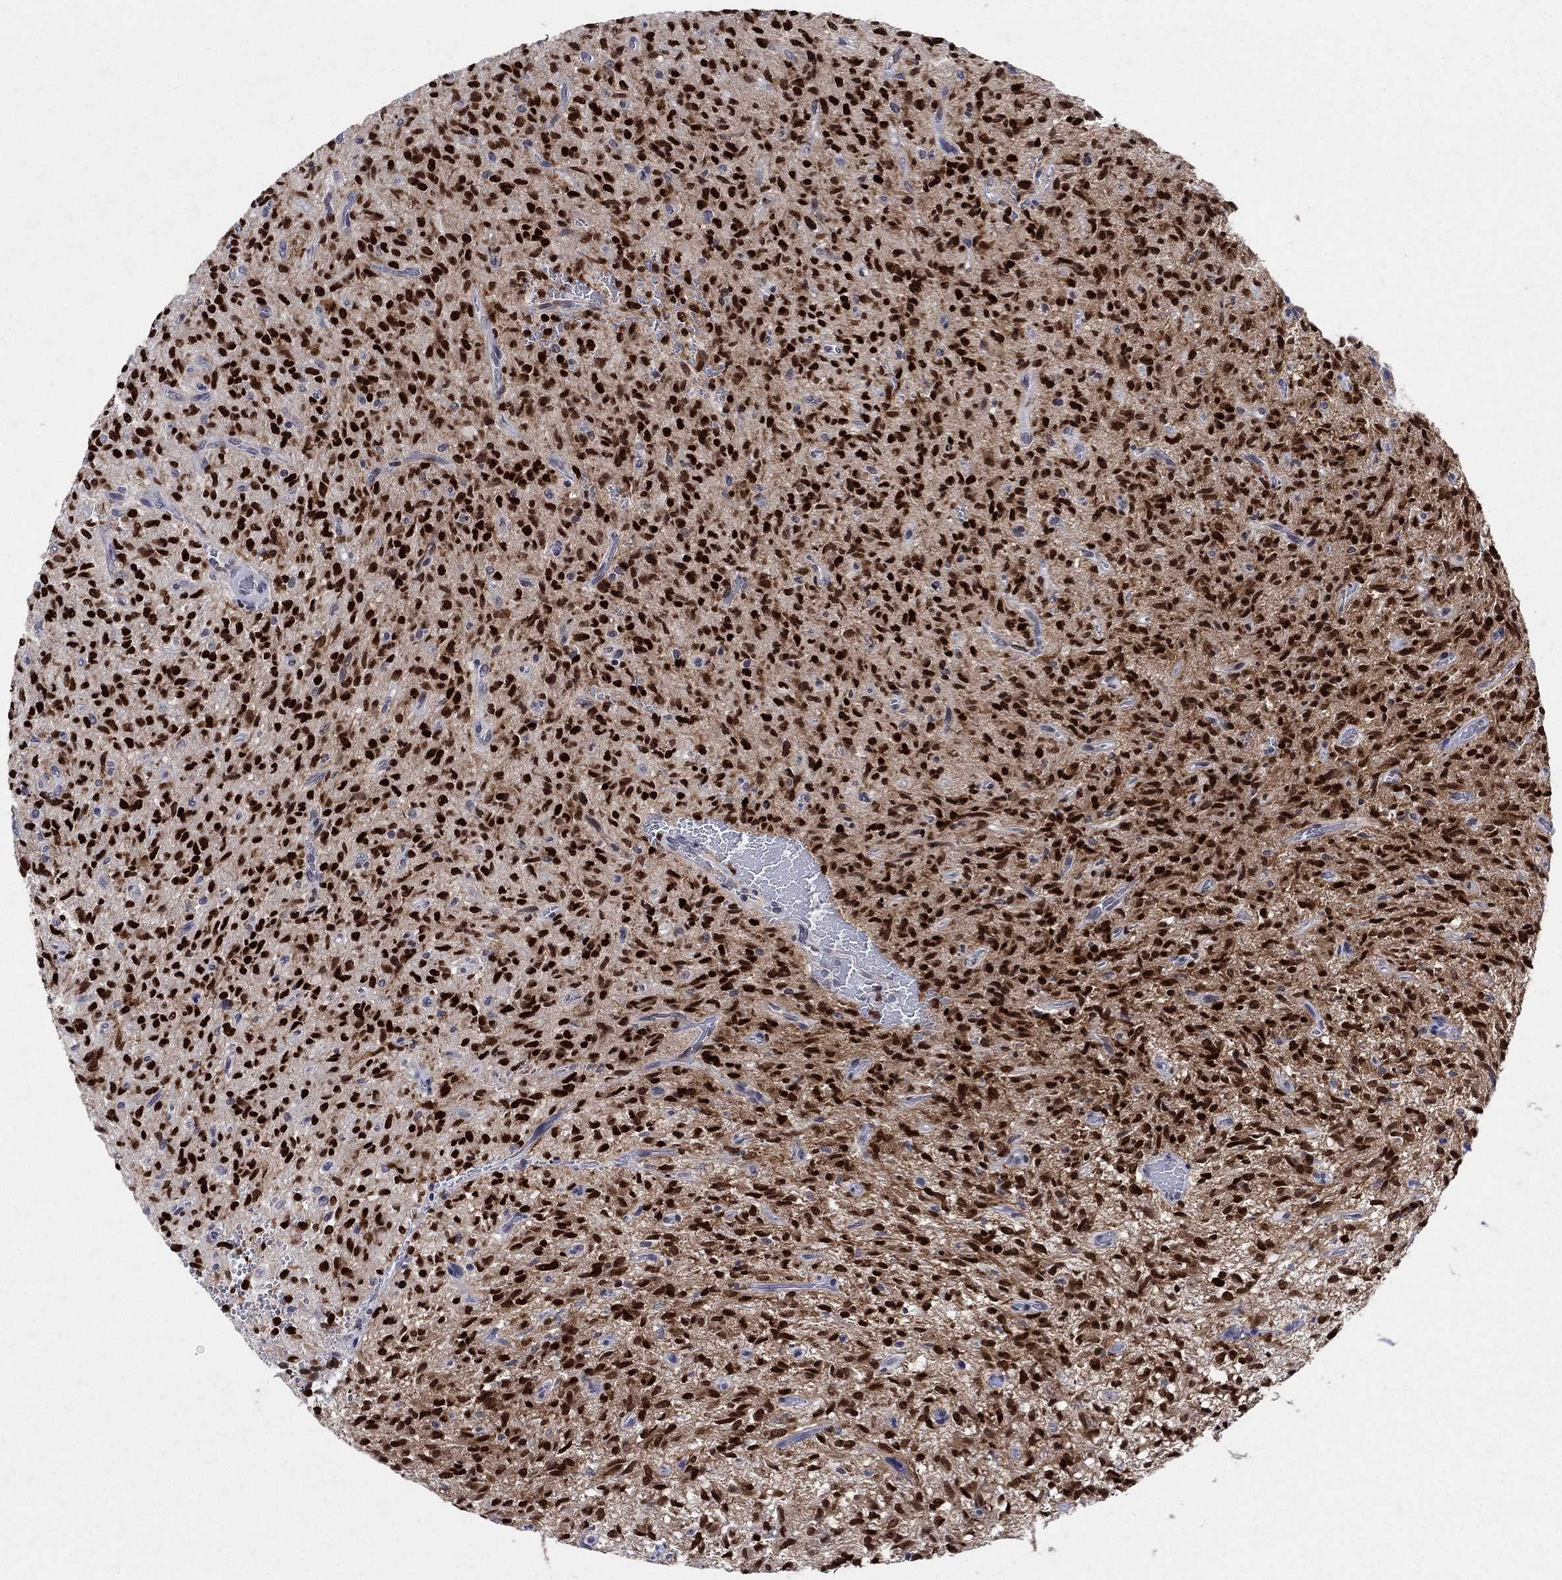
{"staining": {"intensity": "strong", "quantity": ">75%", "location": "nuclear"}, "tissue": "glioma", "cell_type": "Tumor cells", "image_type": "cancer", "snomed": [{"axis": "morphology", "description": "Glioma, malignant, High grade"}, {"axis": "topography", "description": "Brain"}], "caption": "Glioma stained for a protein (brown) demonstrates strong nuclear positive positivity in approximately >75% of tumor cells.", "gene": "SOX2", "patient": {"sex": "male", "age": 64}}